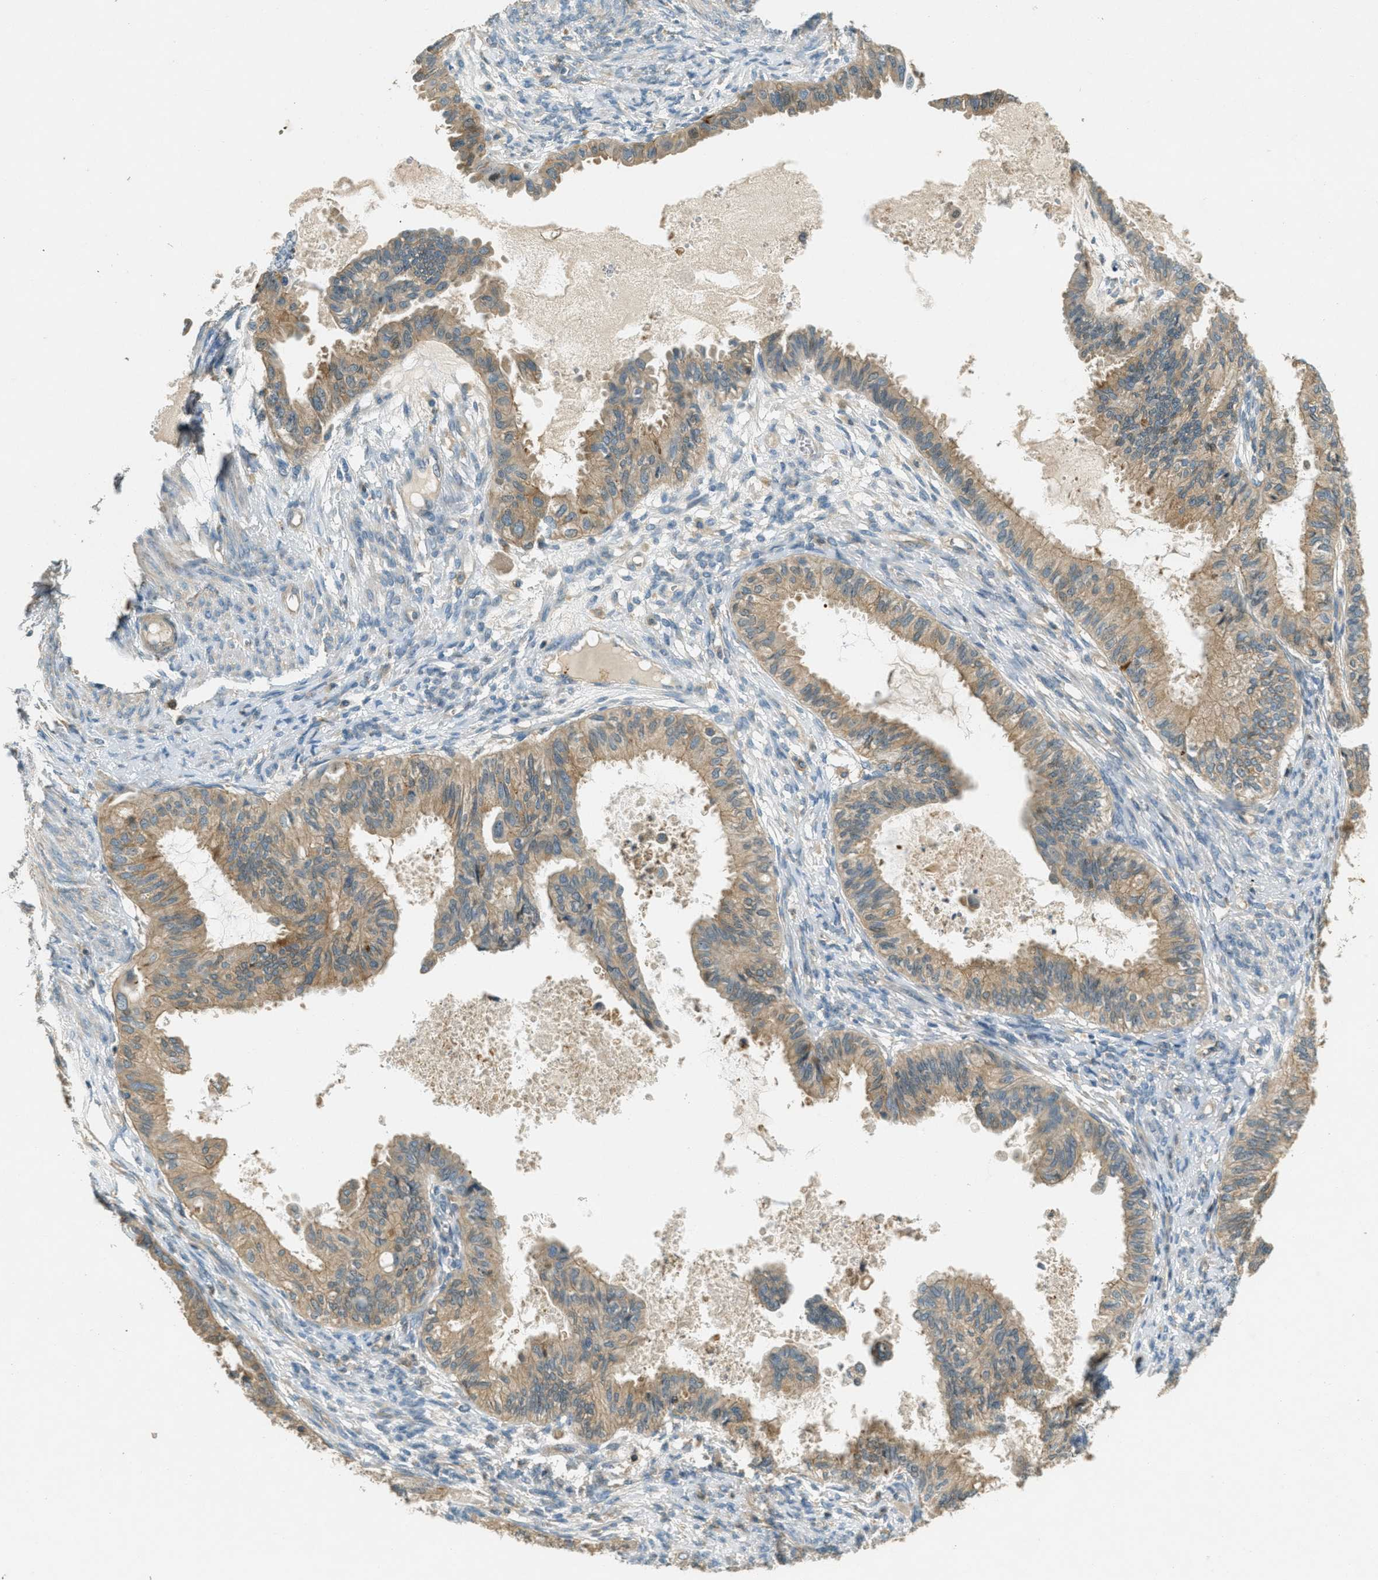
{"staining": {"intensity": "moderate", "quantity": ">75%", "location": "cytoplasmic/membranous"}, "tissue": "cervical cancer", "cell_type": "Tumor cells", "image_type": "cancer", "snomed": [{"axis": "morphology", "description": "Normal tissue, NOS"}, {"axis": "morphology", "description": "Adenocarcinoma, NOS"}, {"axis": "topography", "description": "Cervix"}, {"axis": "topography", "description": "Endometrium"}], "caption": "A histopathology image of cervical cancer stained for a protein demonstrates moderate cytoplasmic/membranous brown staining in tumor cells. (IHC, brightfield microscopy, high magnification).", "gene": "NUDT4", "patient": {"sex": "female", "age": 86}}